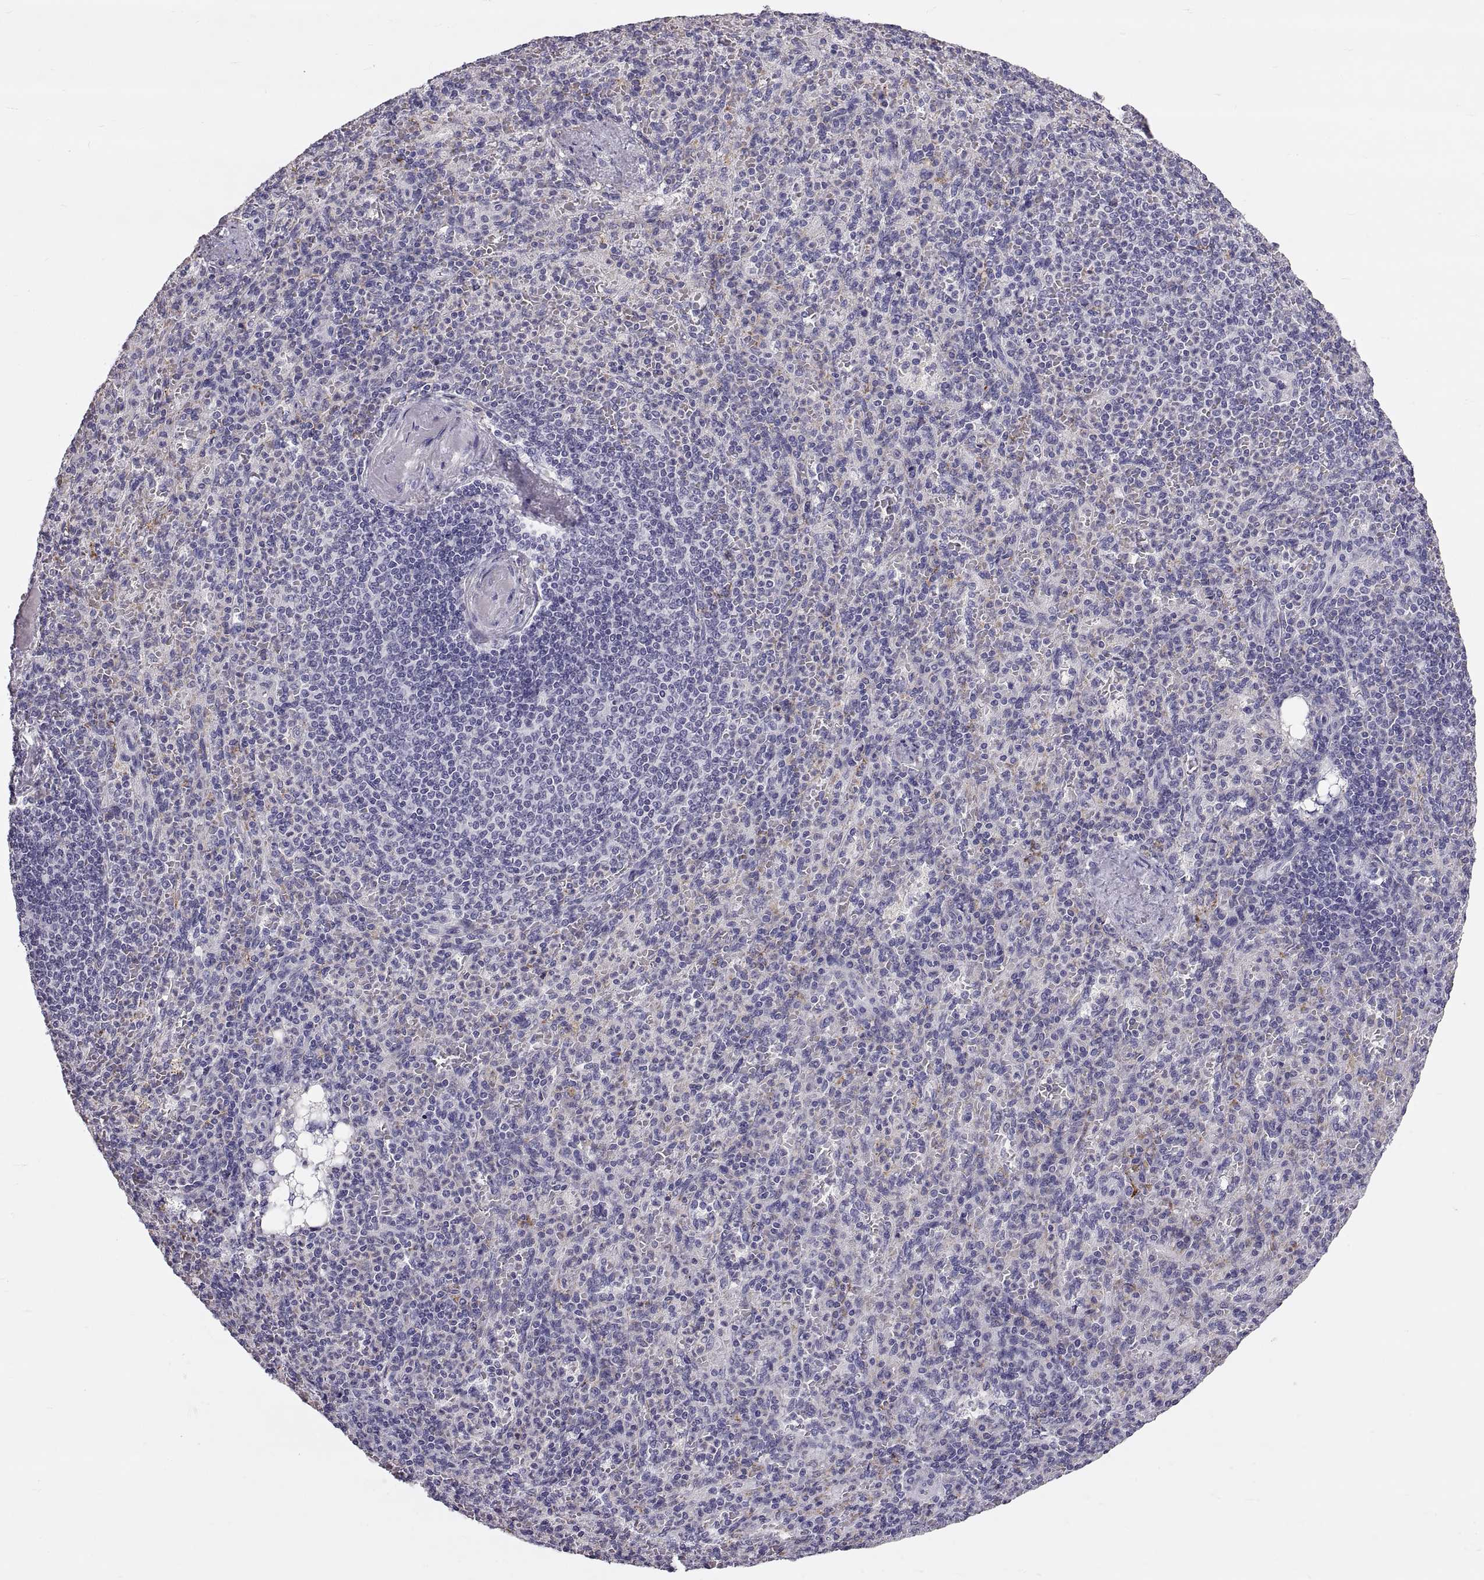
{"staining": {"intensity": "negative", "quantity": "none", "location": "none"}, "tissue": "spleen", "cell_type": "Cells in red pulp", "image_type": "normal", "snomed": [{"axis": "morphology", "description": "Normal tissue, NOS"}, {"axis": "topography", "description": "Spleen"}], "caption": "Immunohistochemical staining of normal spleen shows no significant positivity in cells in red pulp. (DAB (3,3'-diaminobenzidine) immunohistochemistry (IHC), high magnification).", "gene": "ADAM32", "patient": {"sex": "female", "age": 74}}